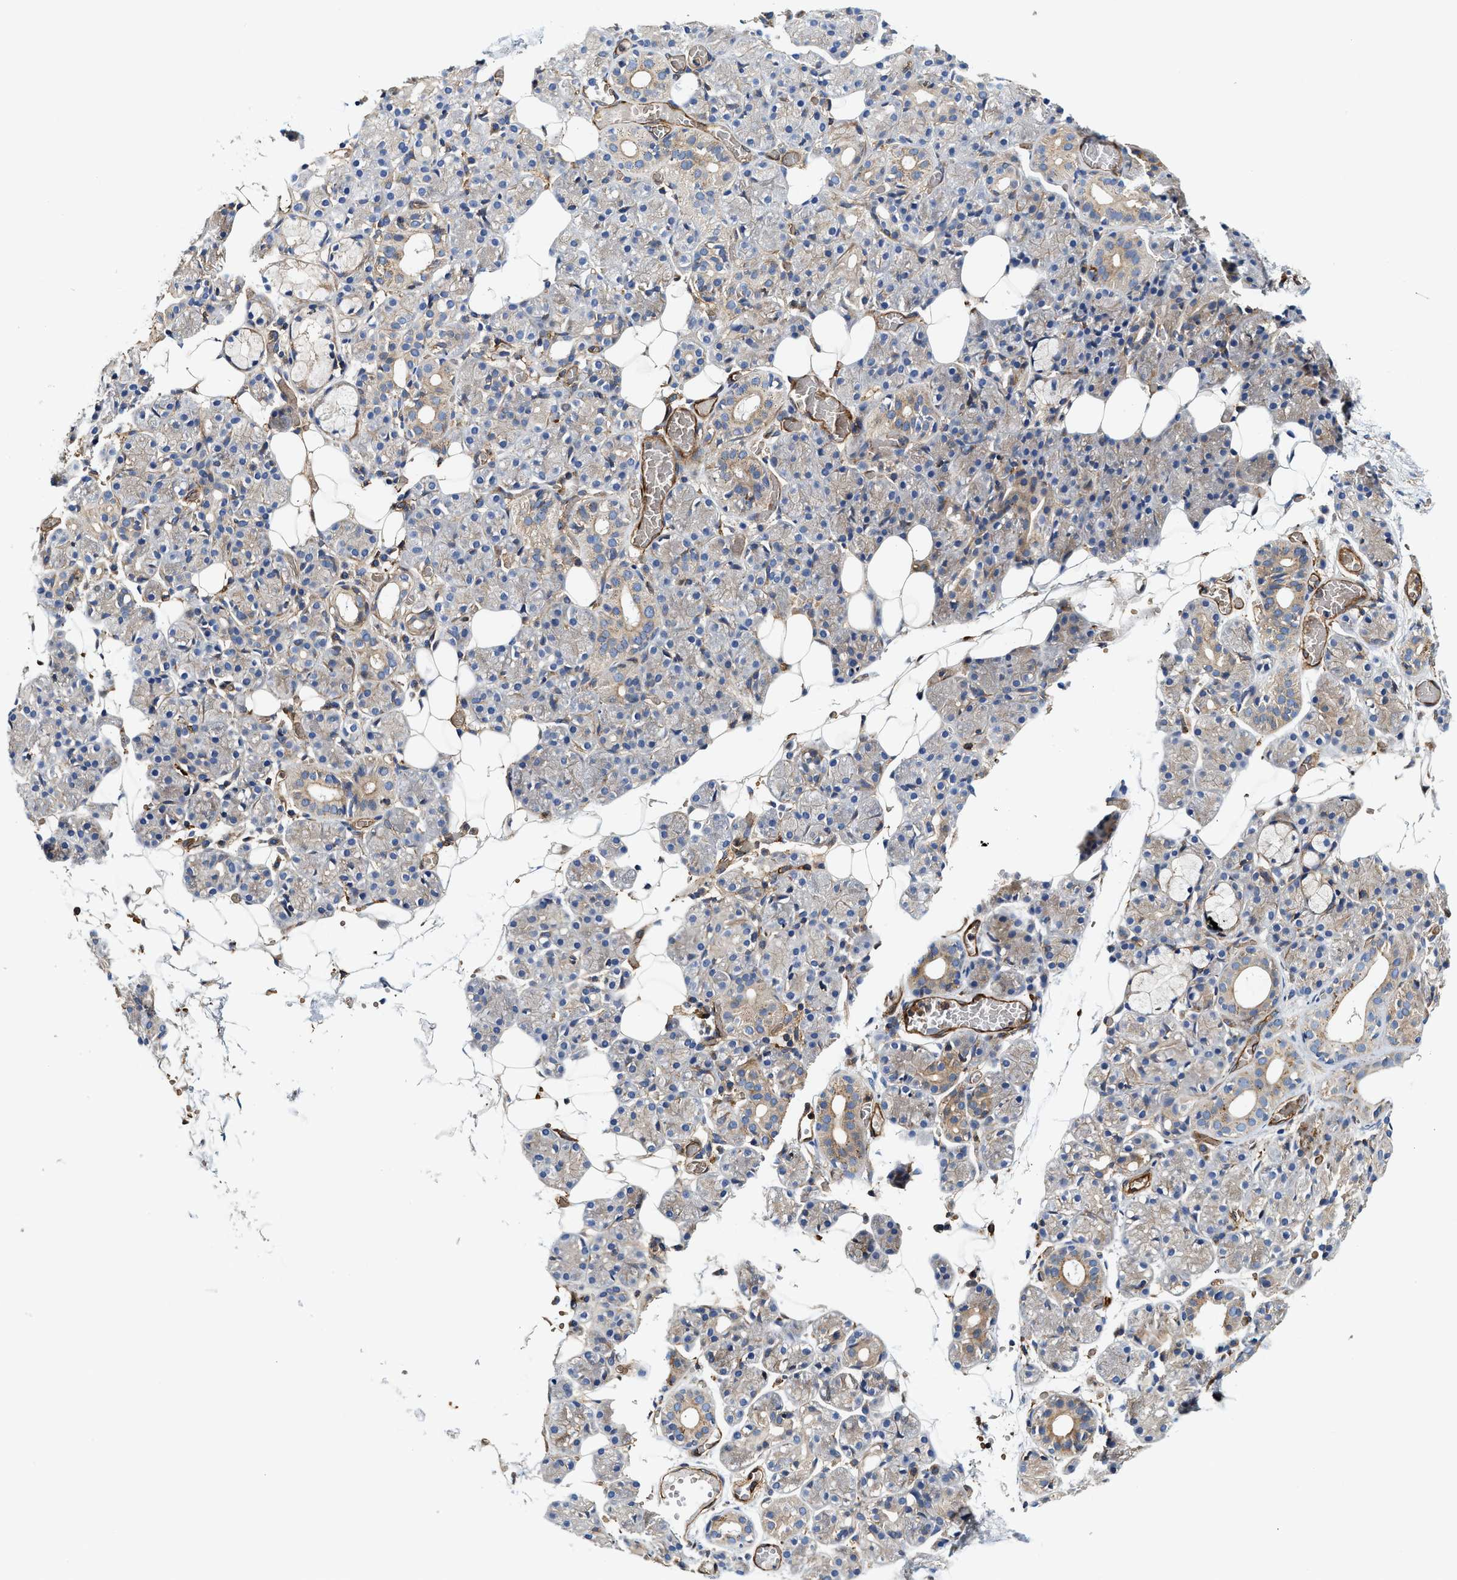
{"staining": {"intensity": "weak", "quantity": "<25%", "location": "cytoplasmic/membranous"}, "tissue": "salivary gland", "cell_type": "Glandular cells", "image_type": "normal", "snomed": [{"axis": "morphology", "description": "Normal tissue, NOS"}, {"axis": "topography", "description": "Salivary gland"}], "caption": "High power microscopy micrograph of an IHC image of unremarkable salivary gland, revealing no significant staining in glandular cells.", "gene": "HIP1", "patient": {"sex": "male", "age": 63}}